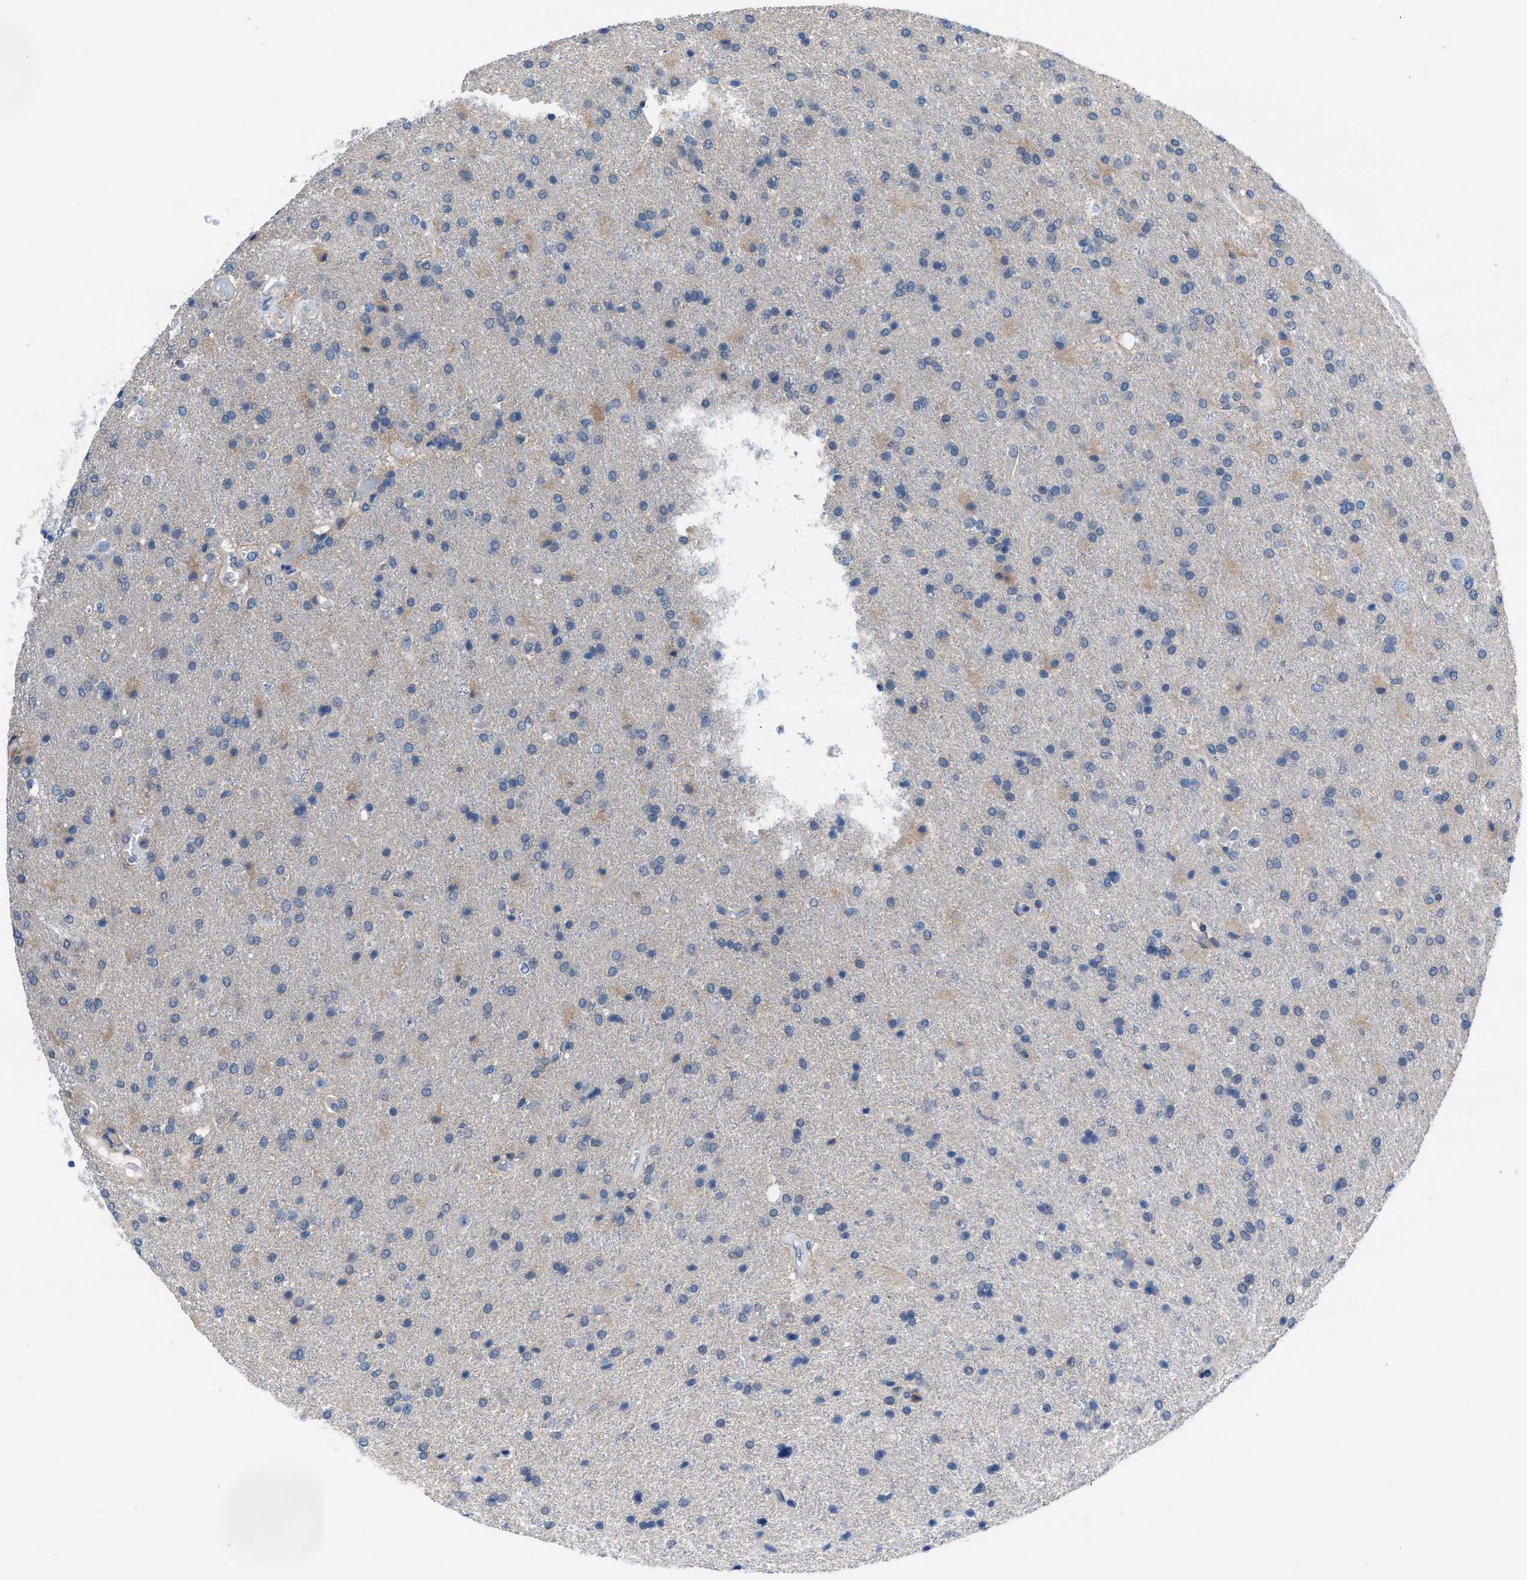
{"staining": {"intensity": "negative", "quantity": "none", "location": "none"}, "tissue": "glioma", "cell_type": "Tumor cells", "image_type": "cancer", "snomed": [{"axis": "morphology", "description": "Glioma, malignant, High grade"}, {"axis": "topography", "description": "Brain"}], "caption": "There is no significant expression in tumor cells of glioma.", "gene": "NUDT5", "patient": {"sex": "male", "age": 72}}